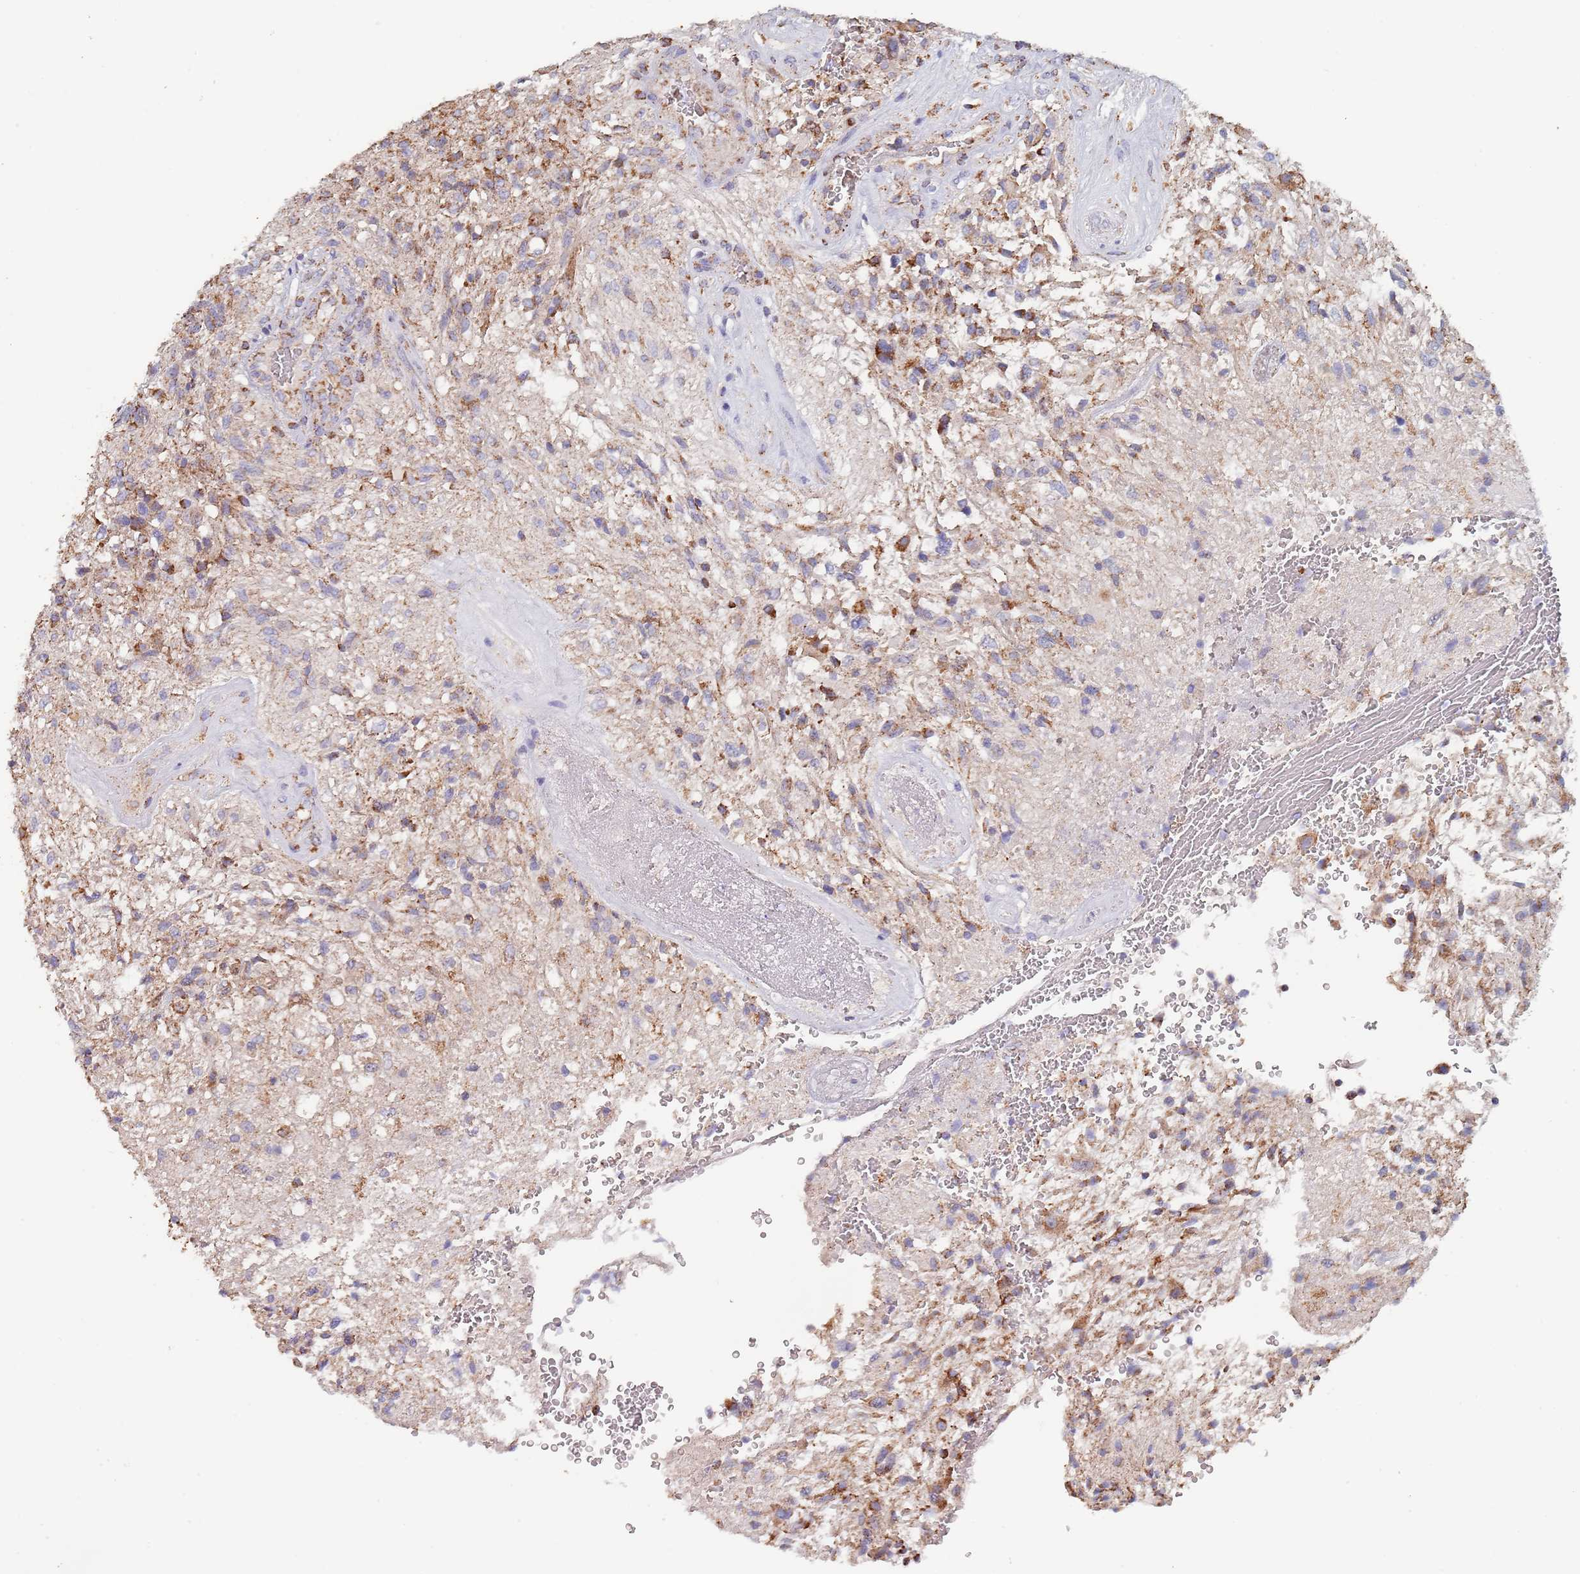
{"staining": {"intensity": "moderate", "quantity": ">75%", "location": "cytoplasmic/membranous"}, "tissue": "glioma", "cell_type": "Tumor cells", "image_type": "cancer", "snomed": [{"axis": "morphology", "description": "Glioma, malignant, High grade"}, {"axis": "topography", "description": "Brain"}], "caption": "Tumor cells demonstrate moderate cytoplasmic/membranous staining in about >75% of cells in glioma. The staining was performed using DAB to visualize the protein expression in brown, while the nuclei were stained in blue with hematoxylin (Magnification: 20x).", "gene": "PGP", "patient": {"sex": "male", "age": 56}}